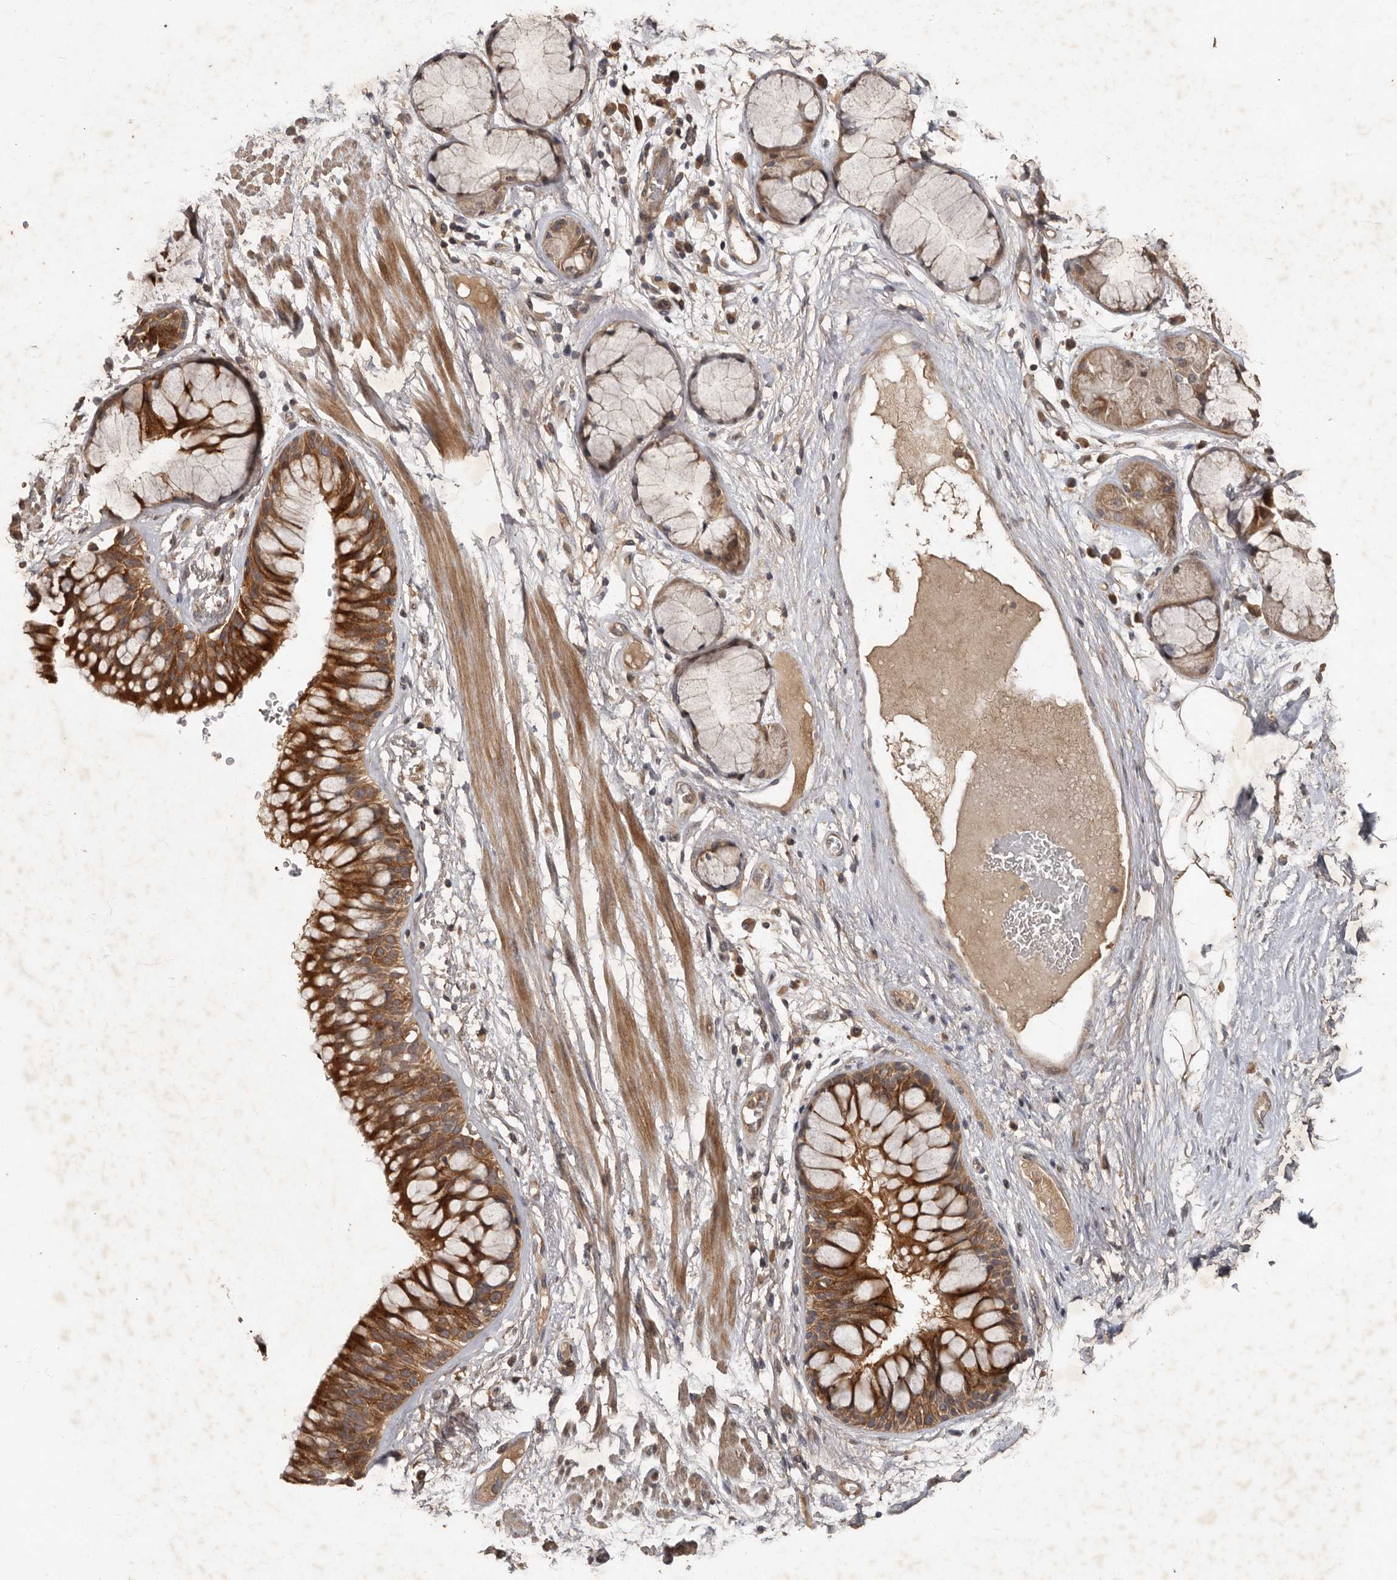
{"staining": {"intensity": "weak", "quantity": ">75%", "location": "cytoplasmic/membranous"}, "tissue": "adipose tissue", "cell_type": "Adipocytes", "image_type": "normal", "snomed": [{"axis": "morphology", "description": "Normal tissue, NOS"}, {"axis": "topography", "description": "Bronchus"}], "caption": "Immunohistochemical staining of unremarkable adipose tissue demonstrates low levels of weak cytoplasmic/membranous positivity in about >75% of adipocytes.", "gene": "KIF26B", "patient": {"sex": "male", "age": 66}}